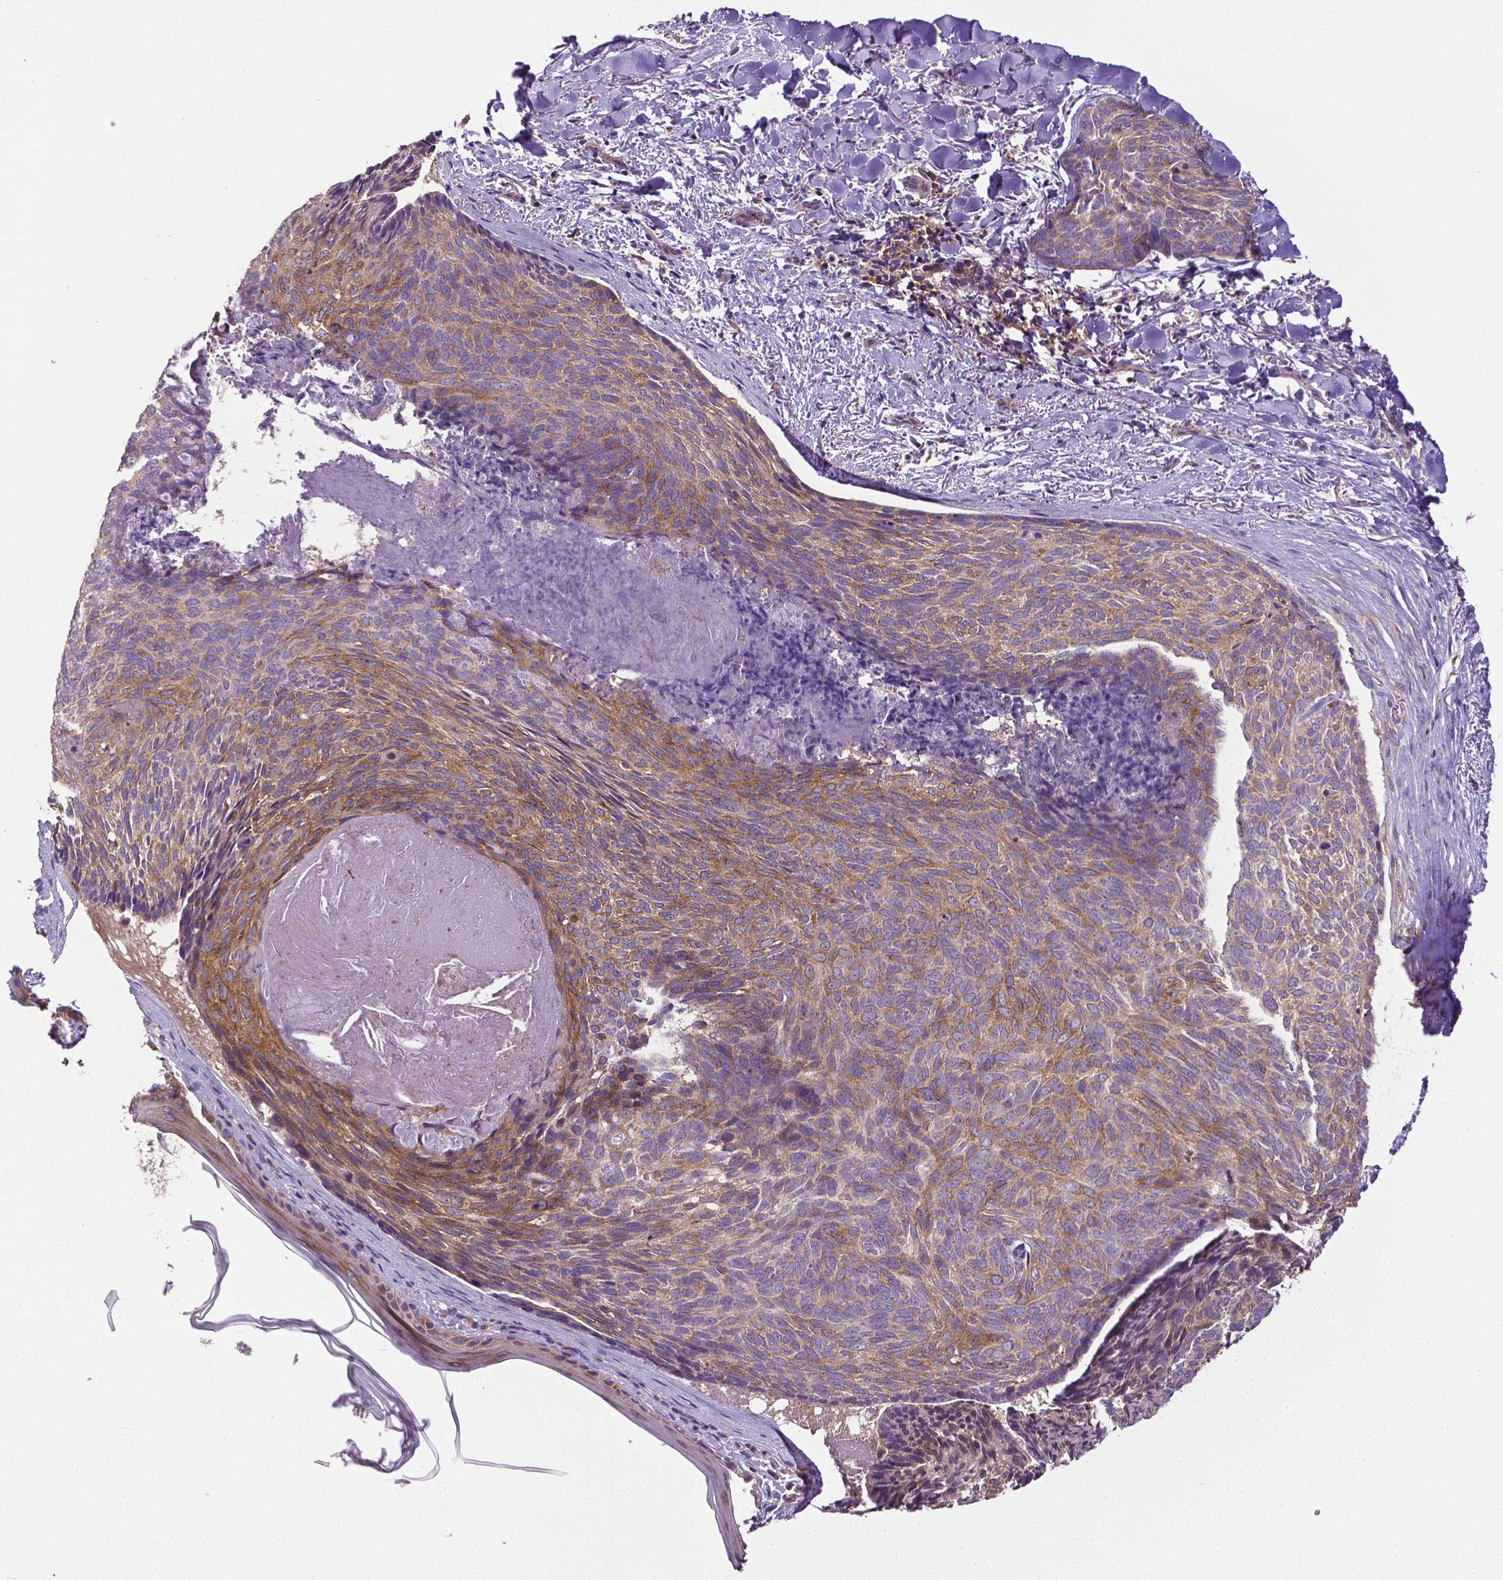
{"staining": {"intensity": "weak", "quantity": "25%-75%", "location": "cytoplasmic/membranous"}, "tissue": "skin cancer", "cell_type": "Tumor cells", "image_type": "cancer", "snomed": [{"axis": "morphology", "description": "Basal cell carcinoma"}, {"axis": "topography", "description": "Skin"}], "caption": "A brown stain labels weak cytoplasmic/membranous staining of a protein in skin cancer tumor cells.", "gene": "DICER1", "patient": {"sex": "female", "age": 82}}